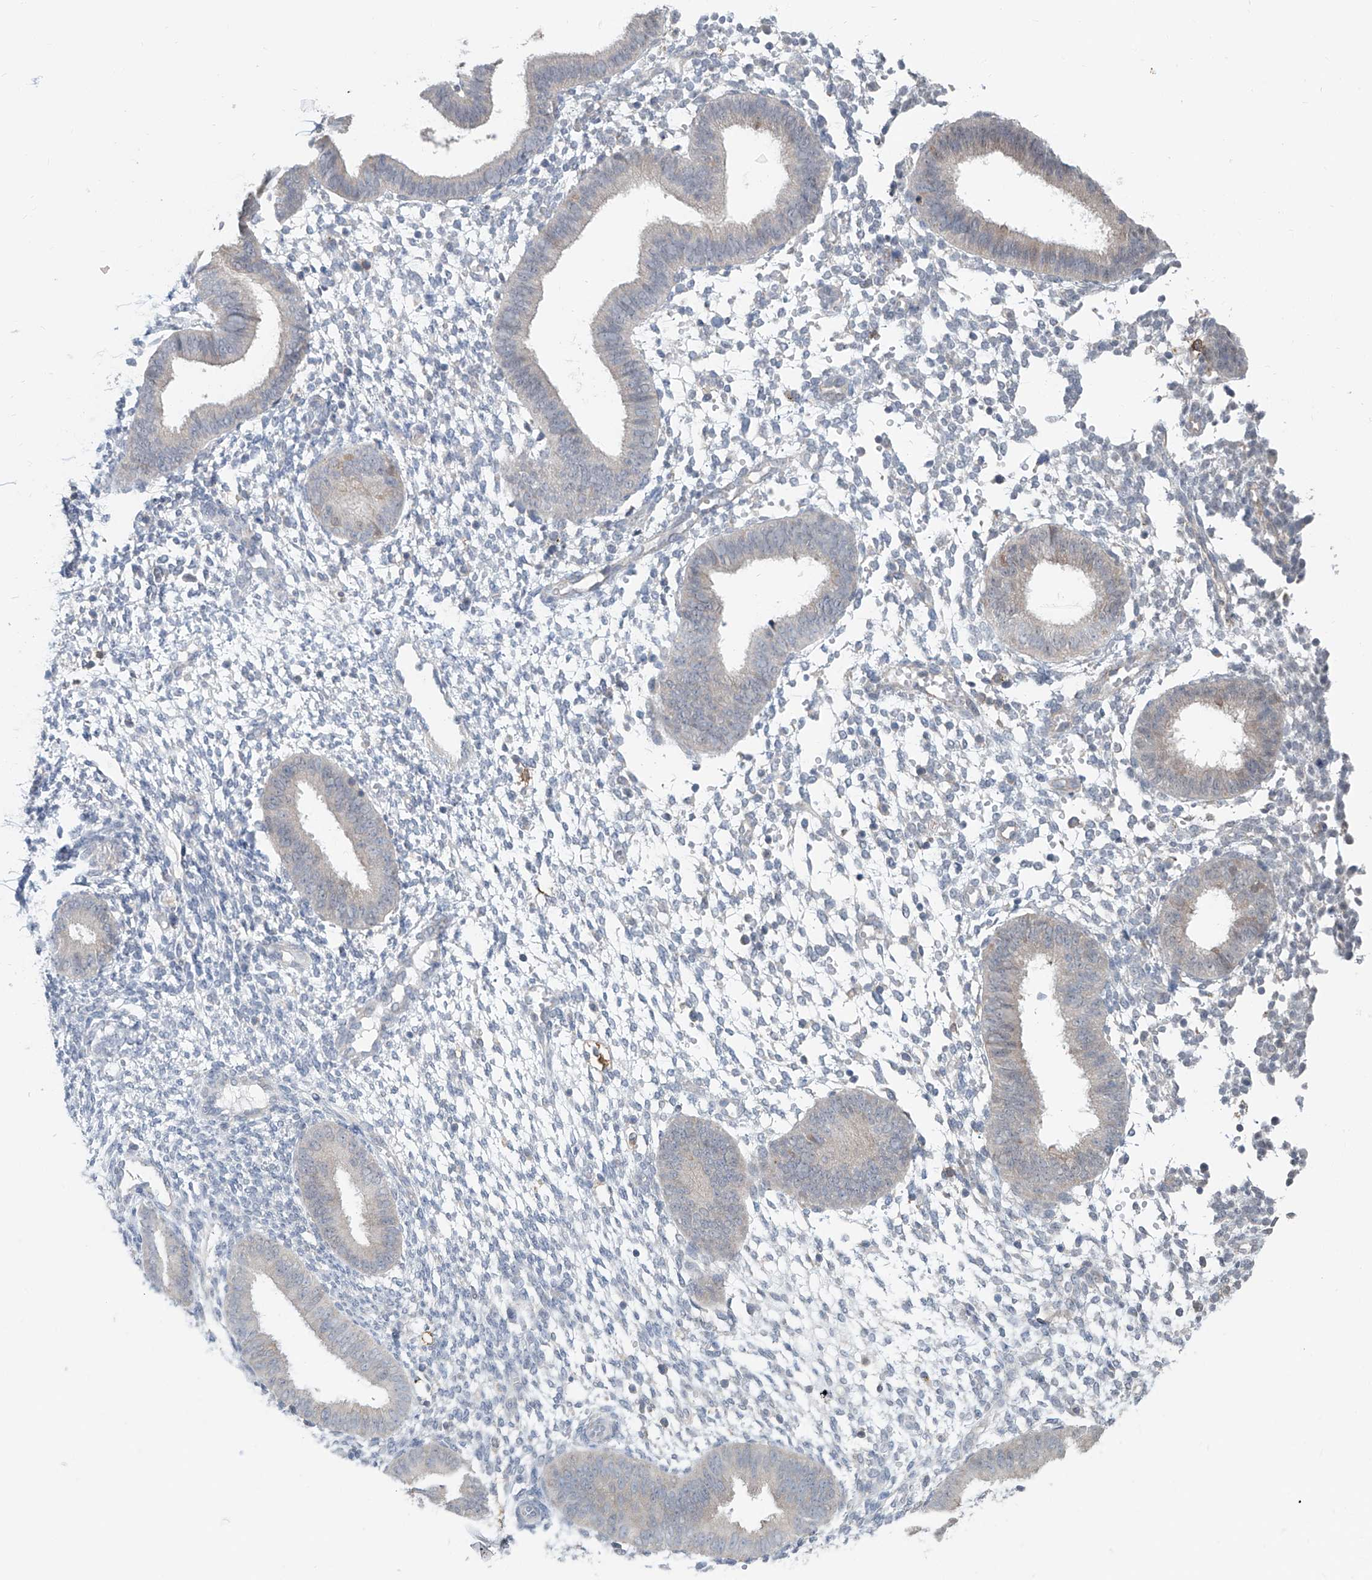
{"staining": {"intensity": "negative", "quantity": "none", "location": "none"}, "tissue": "endometrium", "cell_type": "Cells in endometrial stroma", "image_type": "normal", "snomed": [{"axis": "morphology", "description": "Normal tissue, NOS"}, {"axis": "topography", "description": "Uterus"}, {"axis": "topography", "description": "Endometrium"}], "caption": "DAB immunohistochemical staining of benign endometrium exhibits no significant positivity in cells in endometrial stroma. (Stains: DAB (3,3'-diaminobenzidine) immunohistochemistry with hematoxylin counter stain, Microscopy: brightfield microscopy at high magnification).", "gene": "KCNK10", "patient": {"sex": "female", "age": 48}}